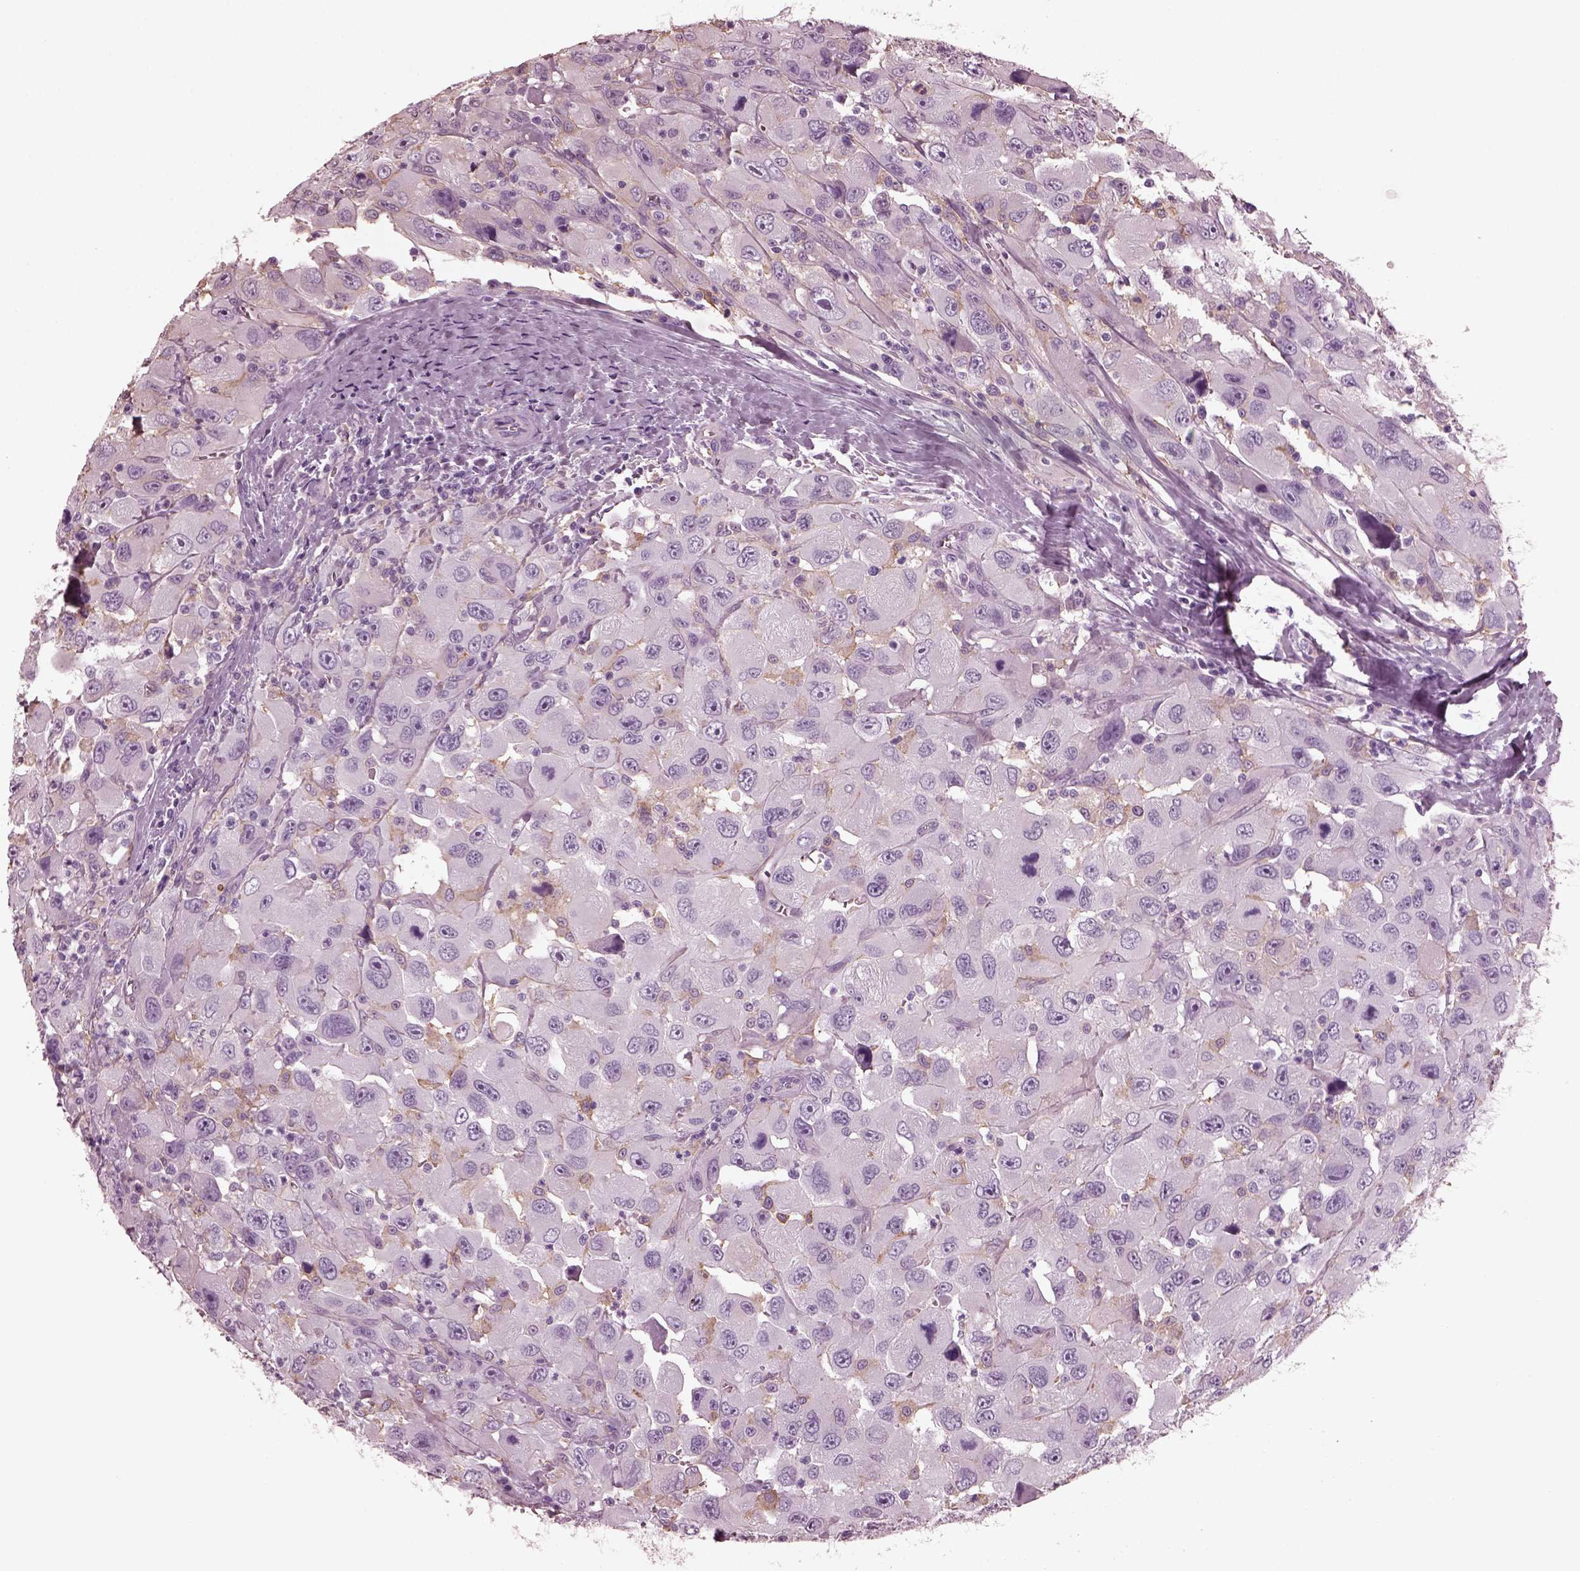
{"staining": {"intensity": "negative", "quantity": "none", "location": "none"}, "tissue": "head and neck cancer", "cell_type": "Tumor cells", "image_type": "cancer", "snomed": [{"axis": "morphology", "description": "Squamous cell carcinoma, NOS"}, {"axis": "morphology", "description": "Squamous cell carcinoma, metastatic, NOS"}, {"axis": "topography", "description": "Oral tissue"}, {"axis": "topography", "description": "Head-Neck"}], "caption": "Human squamous cell carcinoma (head and neck) stained for a protein using immunohistochemistry (IHC) demonstrates no positivity in tumor cells.", "gene": "CGA", "patient": {"sex": "female", "age": 85}}